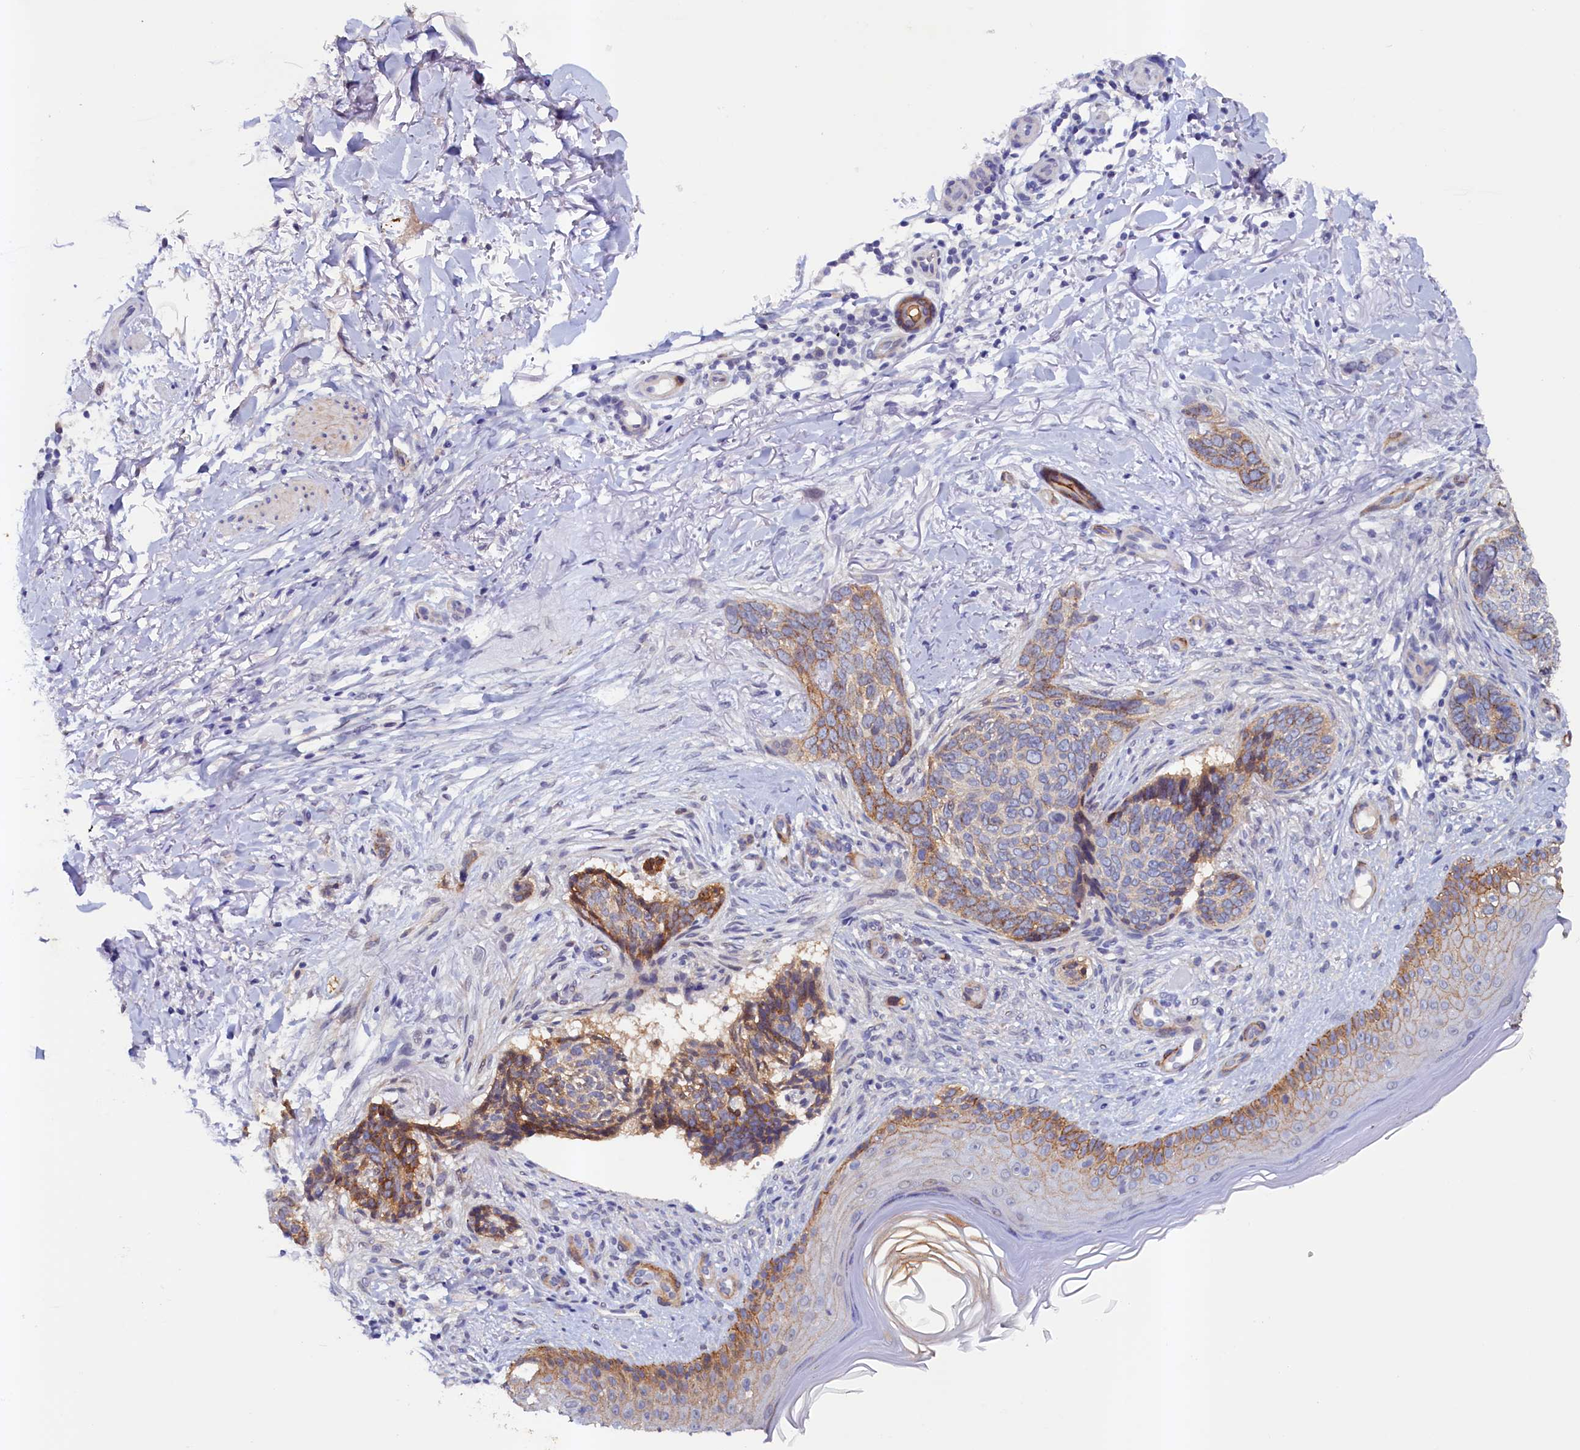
{"staining": {"intensity": "strong", "quantity": "<25%", "location": "cytoplasmic/membranous"}, "tissue": "skin cancer", "cell_type": "Tumor cells", "image_type": "cancer", "snomed": [{"axis": "morphology", "description": "Normal tissue, NOS"}, {"axis": "morphology", "description": "Basal cell carcinoma"}, {"axis": "topography", "description": "Skin"}], "caption": "Brown immunohistochemical staining in human skin basal cell carcinoma exhibits strong cytoplasmic/membranous positivity in about <25% of tumor cells.", "gene": "PACSIN3", "patient": {"sex": "female", "age": 67}}